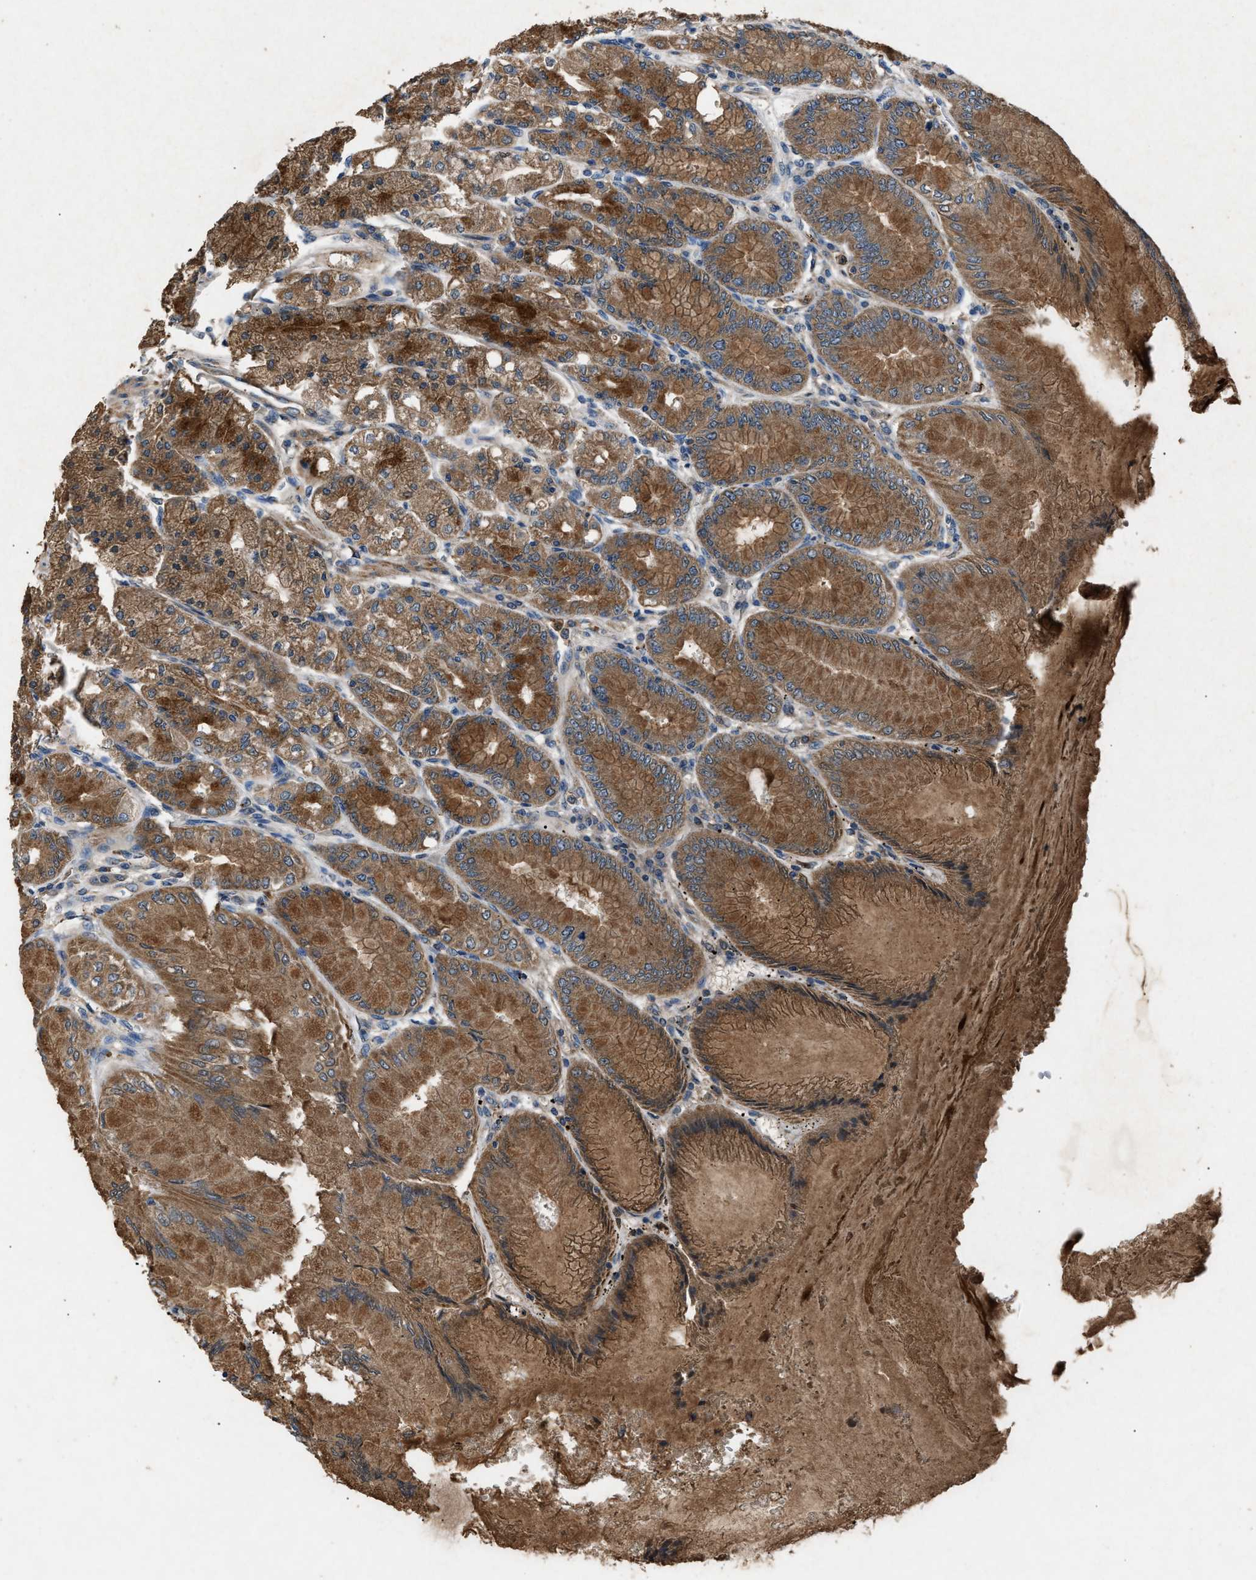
{"staining": {"intensity": "moderate", "quantity": ">75%", "location": "cytoplasmic/membranous"}, "tissue": "stomach", "cell_type": "Glandular cells", "image_type": "normal", "snomed": [{"axis": "morphology", "description": "Normal tissue, NOS"}, {"axis": "topography", "description": "Stomach, lower"}], "caption": "Immunohistochemistry histopathology image of benign human stomach stained for a protein (brown), which shows medium levels of moderate cytoplasmic/membranous staining in approximately >75% of glandular cells.", "gene": "PPID", "patient": {"sex": "male", "age": 71}}